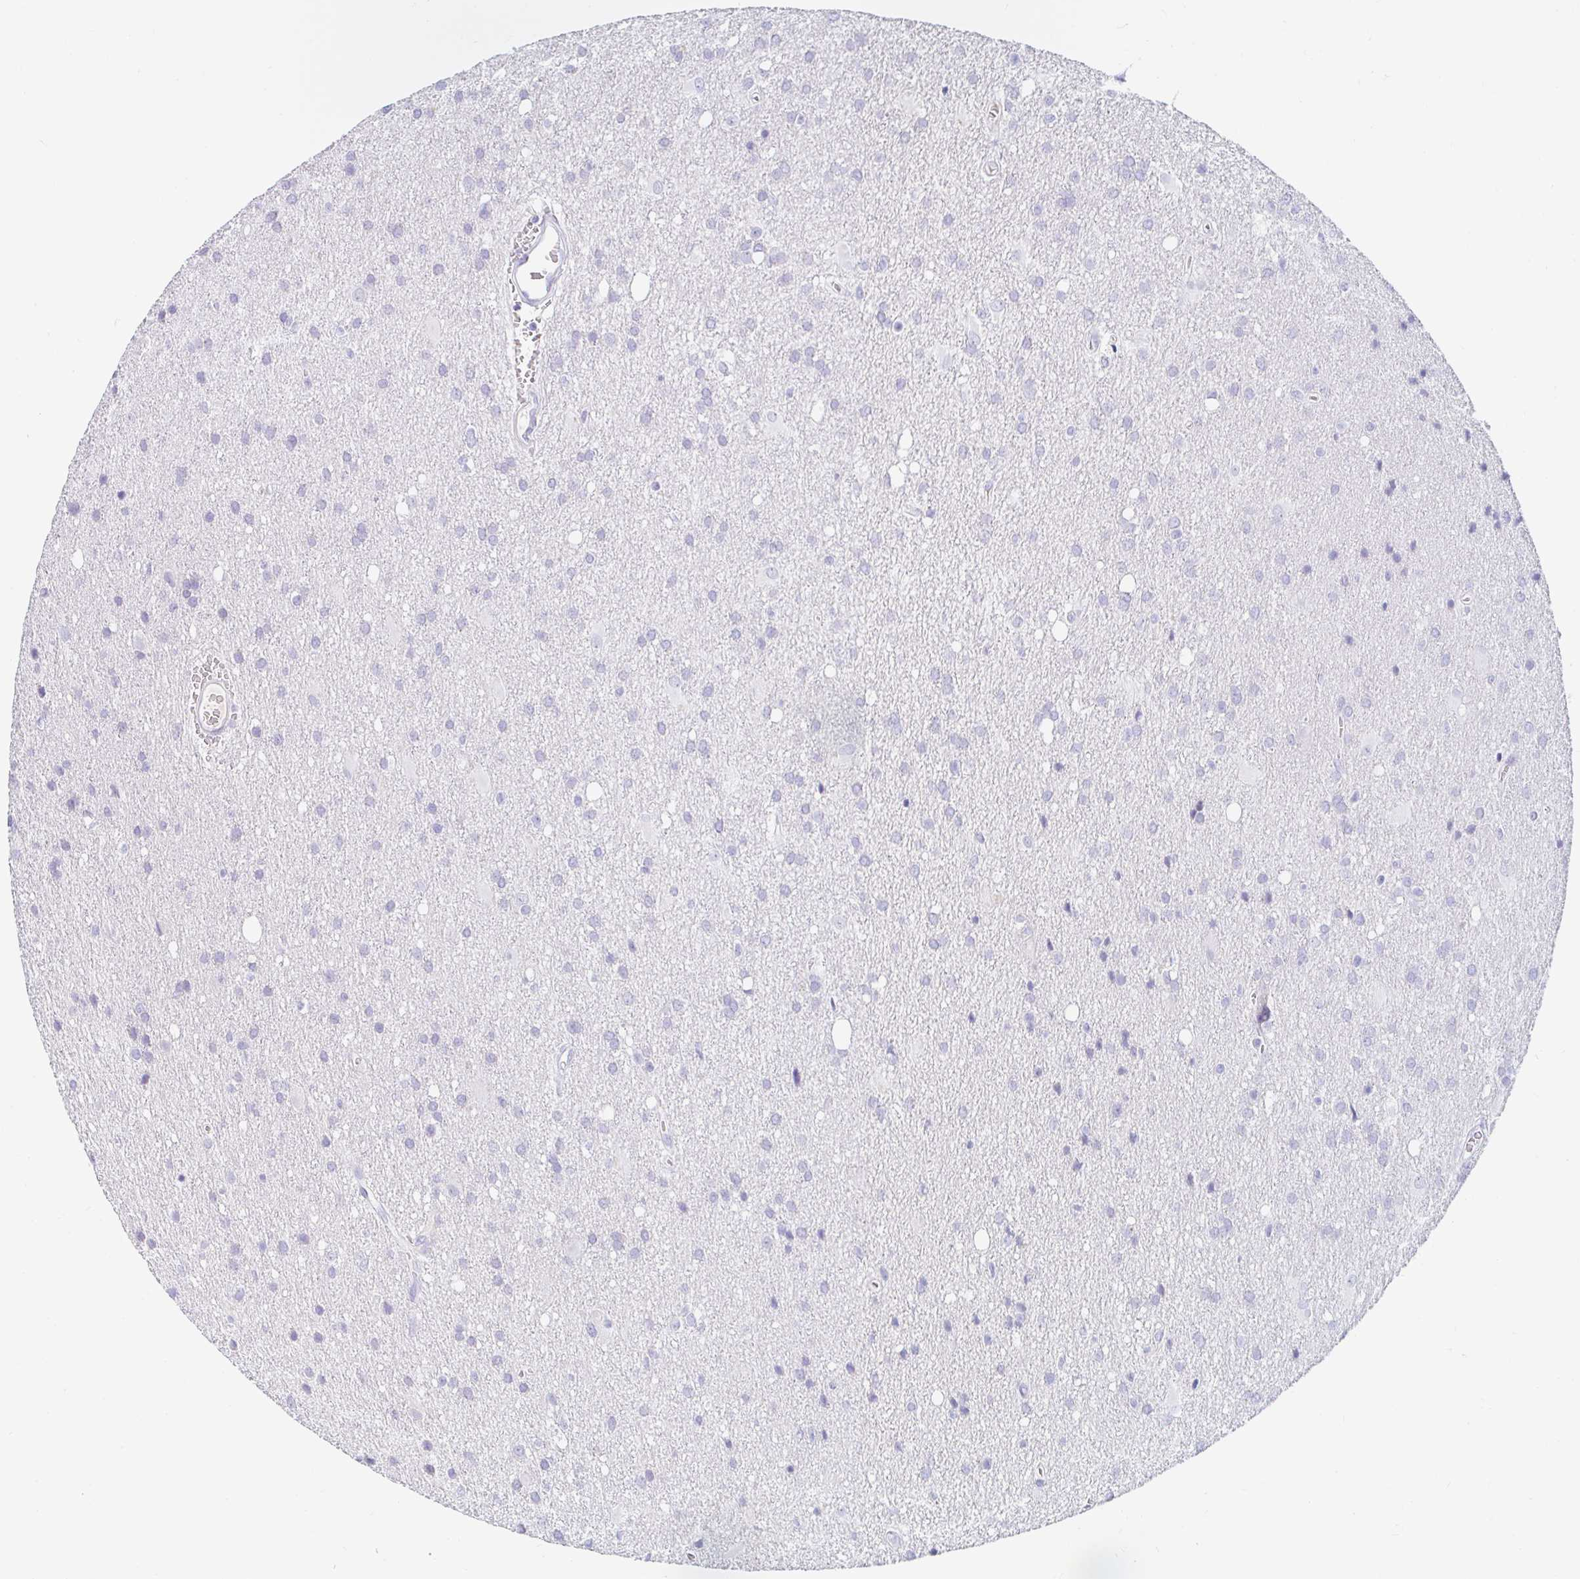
{"staining": {"intensity": "negative", "quantity": "none", "location": "none"}, "tissue": "glioma", "cell_type": "Tumor cells", "image_type": "cancer", "snomed": [{"axis": "morphology", "description": "Glioma, malignant, Low grade"}, {"axis": "topography", "description": "Brain"}], "caption": "Glioma stained for a protein using immunohistochemistry reveals no positivity tumor cells.", "gene": "TEX44", "patient": {"sex": "male", "age": 66}}